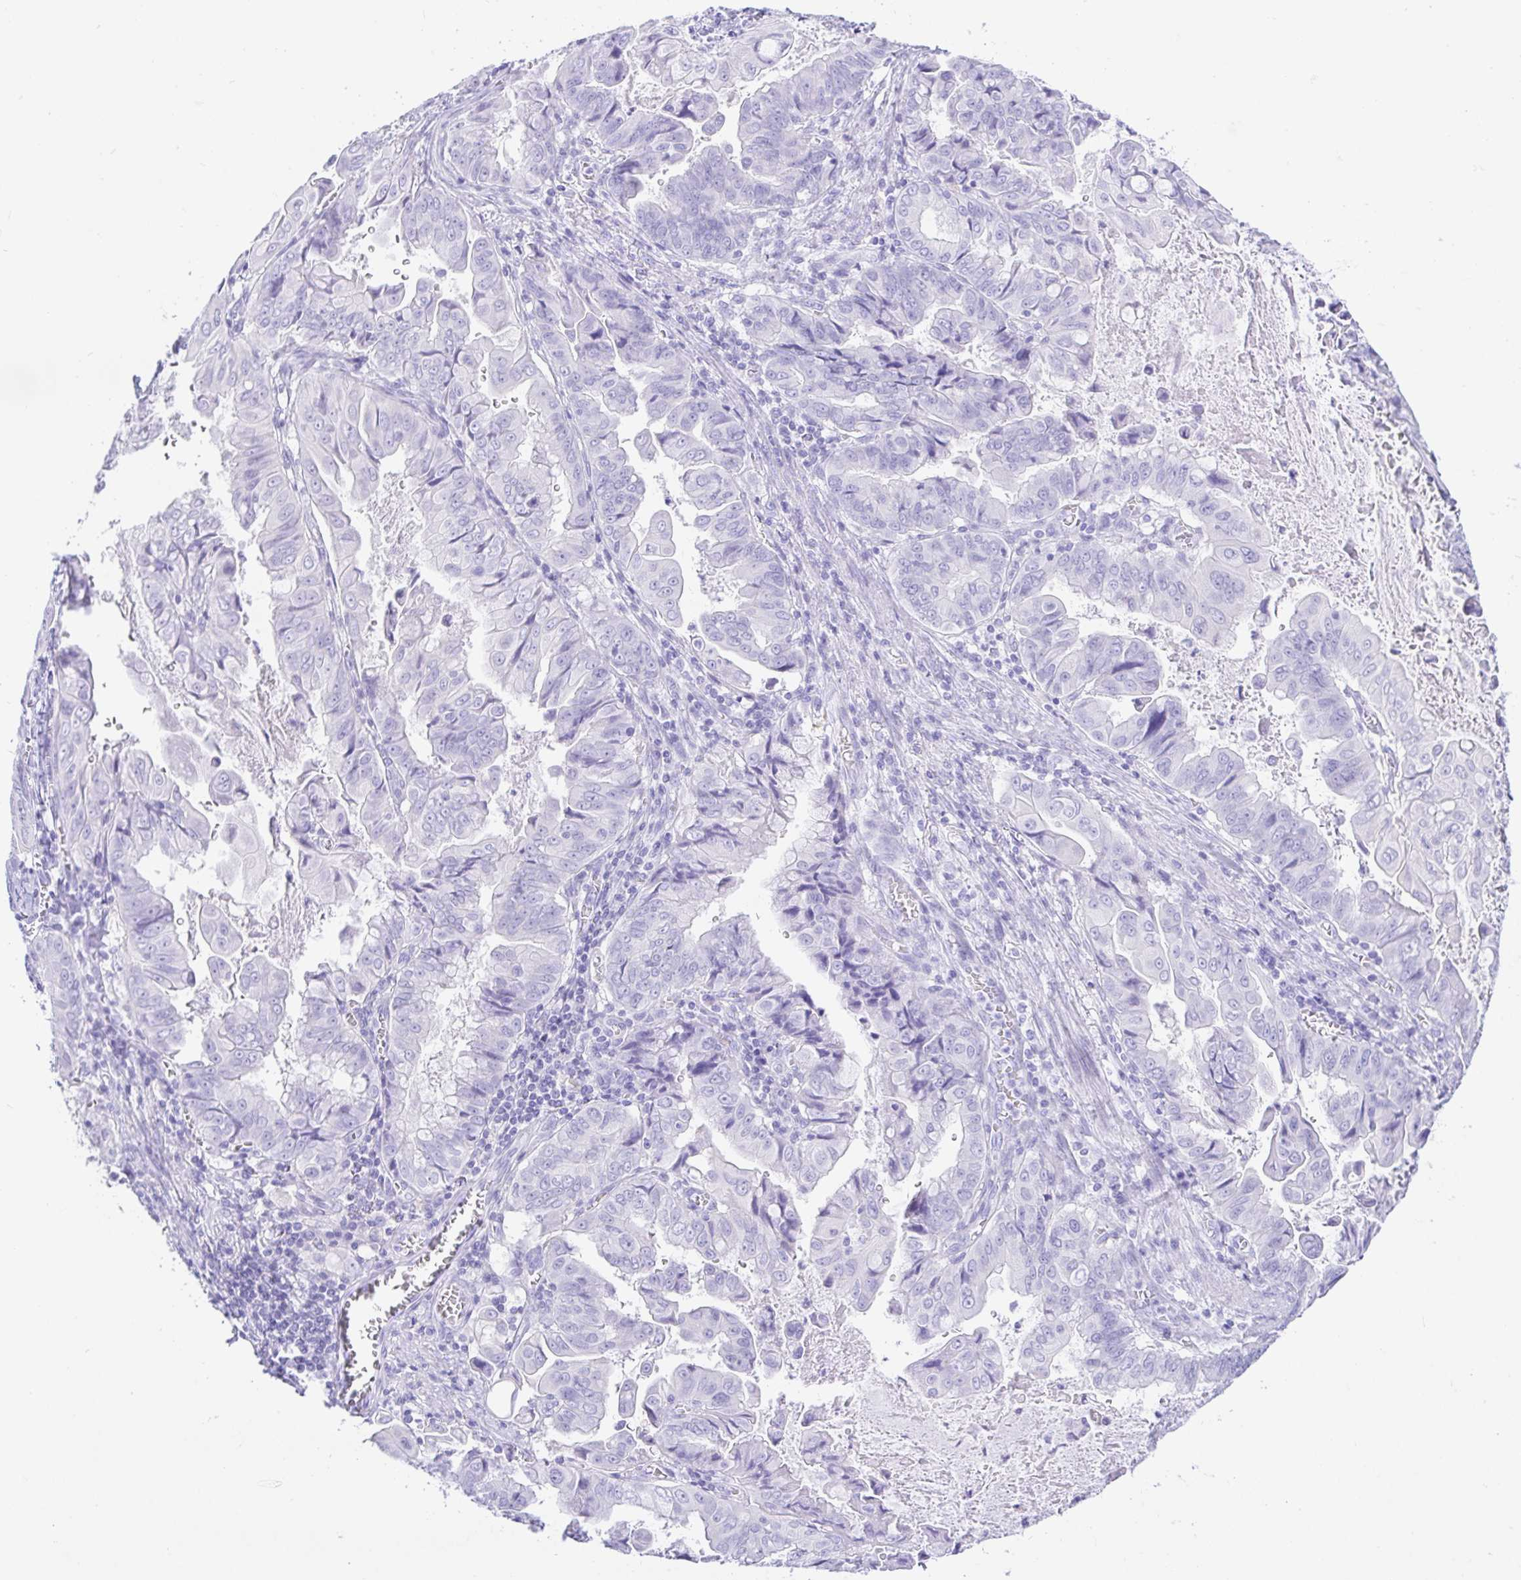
{"staining": {"intensity": "negative", "quantity": "none", "location": "none"}, "tissue": "stomach cancer", "cell_type": "Tumor cells", "image_type": "cancer", "snomed": [{"axis": "morphology", "description": "Adenocarcinoma, NOS"}, {"axis": "topography", "description": "Stomach, upper"}], "caption": "This is an IHC photomicrograph of human stomach adenocarcinoma. There is no staining in tumor cells.", "gene": "PAX8", "patient": {"sex": "male", "age": 80}}